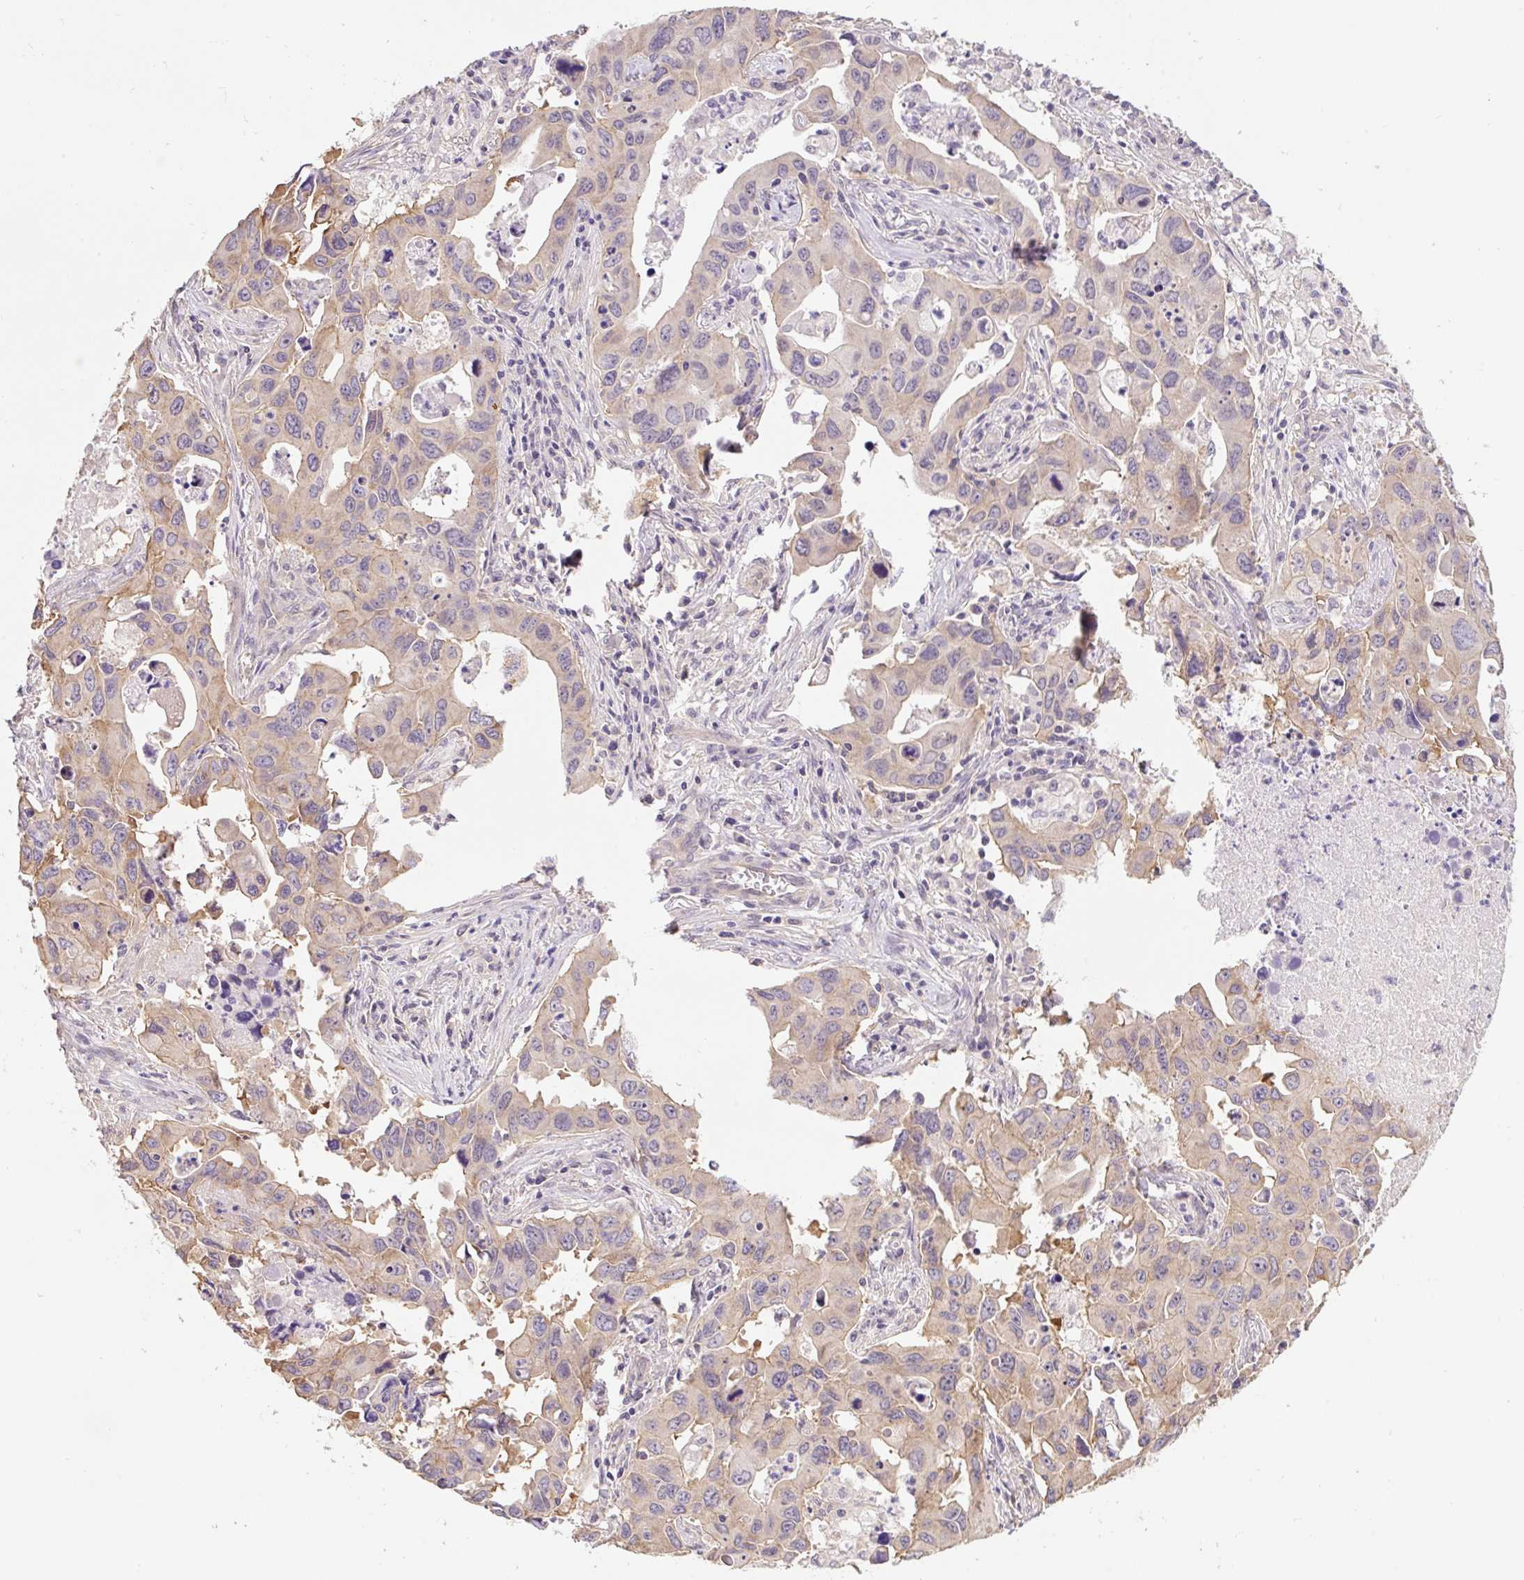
{"staining": {"intensity": "weak", "quantity": "<25%", "location": "cytoplasmic/membranous"}, "tissue": "lung cancer", "cell_type": "Tumor cells", "image_type": "cancer", "snomed": [{"axis": "morphology", "description": "Adenocarcinoma, NOS"}, {"axis": "topography", "description": "Lung"}], "caption": "Tumor cells are negative for brown protein staining in lung cancer (adenocarcinoma). (Brightfield microscopy of DAB (3,3'-diaminobenzidine) immunohistochemistry (IHC) at high magnification).", "gene": "COX8A", "patient": {"sex": "male", "age": 64}}